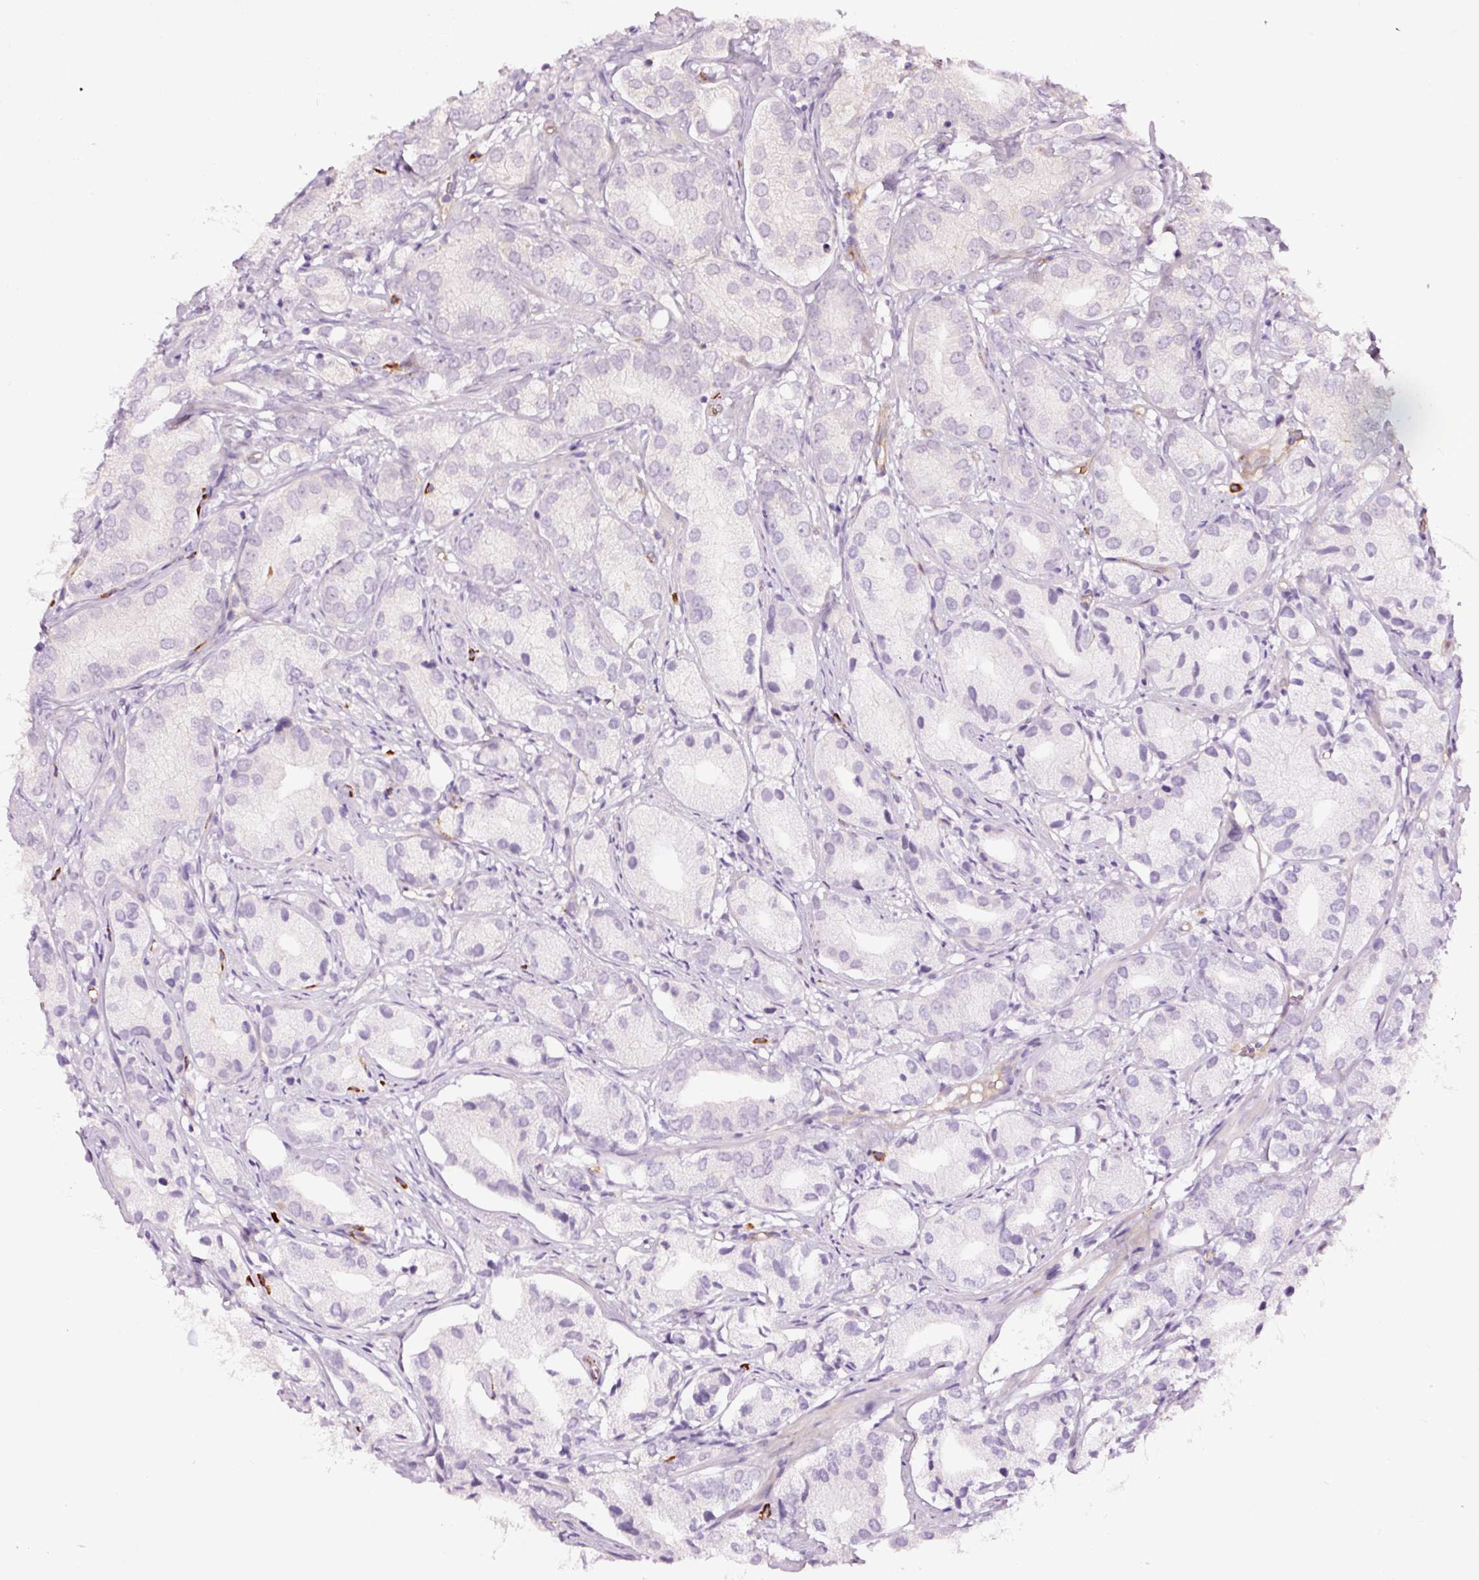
{"staining": {"intensity": "negative", "quantity": "none", "location": "none"}, "tissue": "prostate cancer", "cell_type": "Tumor cells", "image_type": "cancer", "snomed": [{"axis": "morphology", "description": "Adenocarcinoma, High grade"}, {"axis": "topography", "description": "Prostate"}], "caption": "An IHC micrograph of prostate high-grade adenocarcinoma is shown. There is no staining in tumor cells of prostate high-grade adenocarcinoma.", "gene": "ABCB4", "patient": {"sex": "male", "age": 82}}